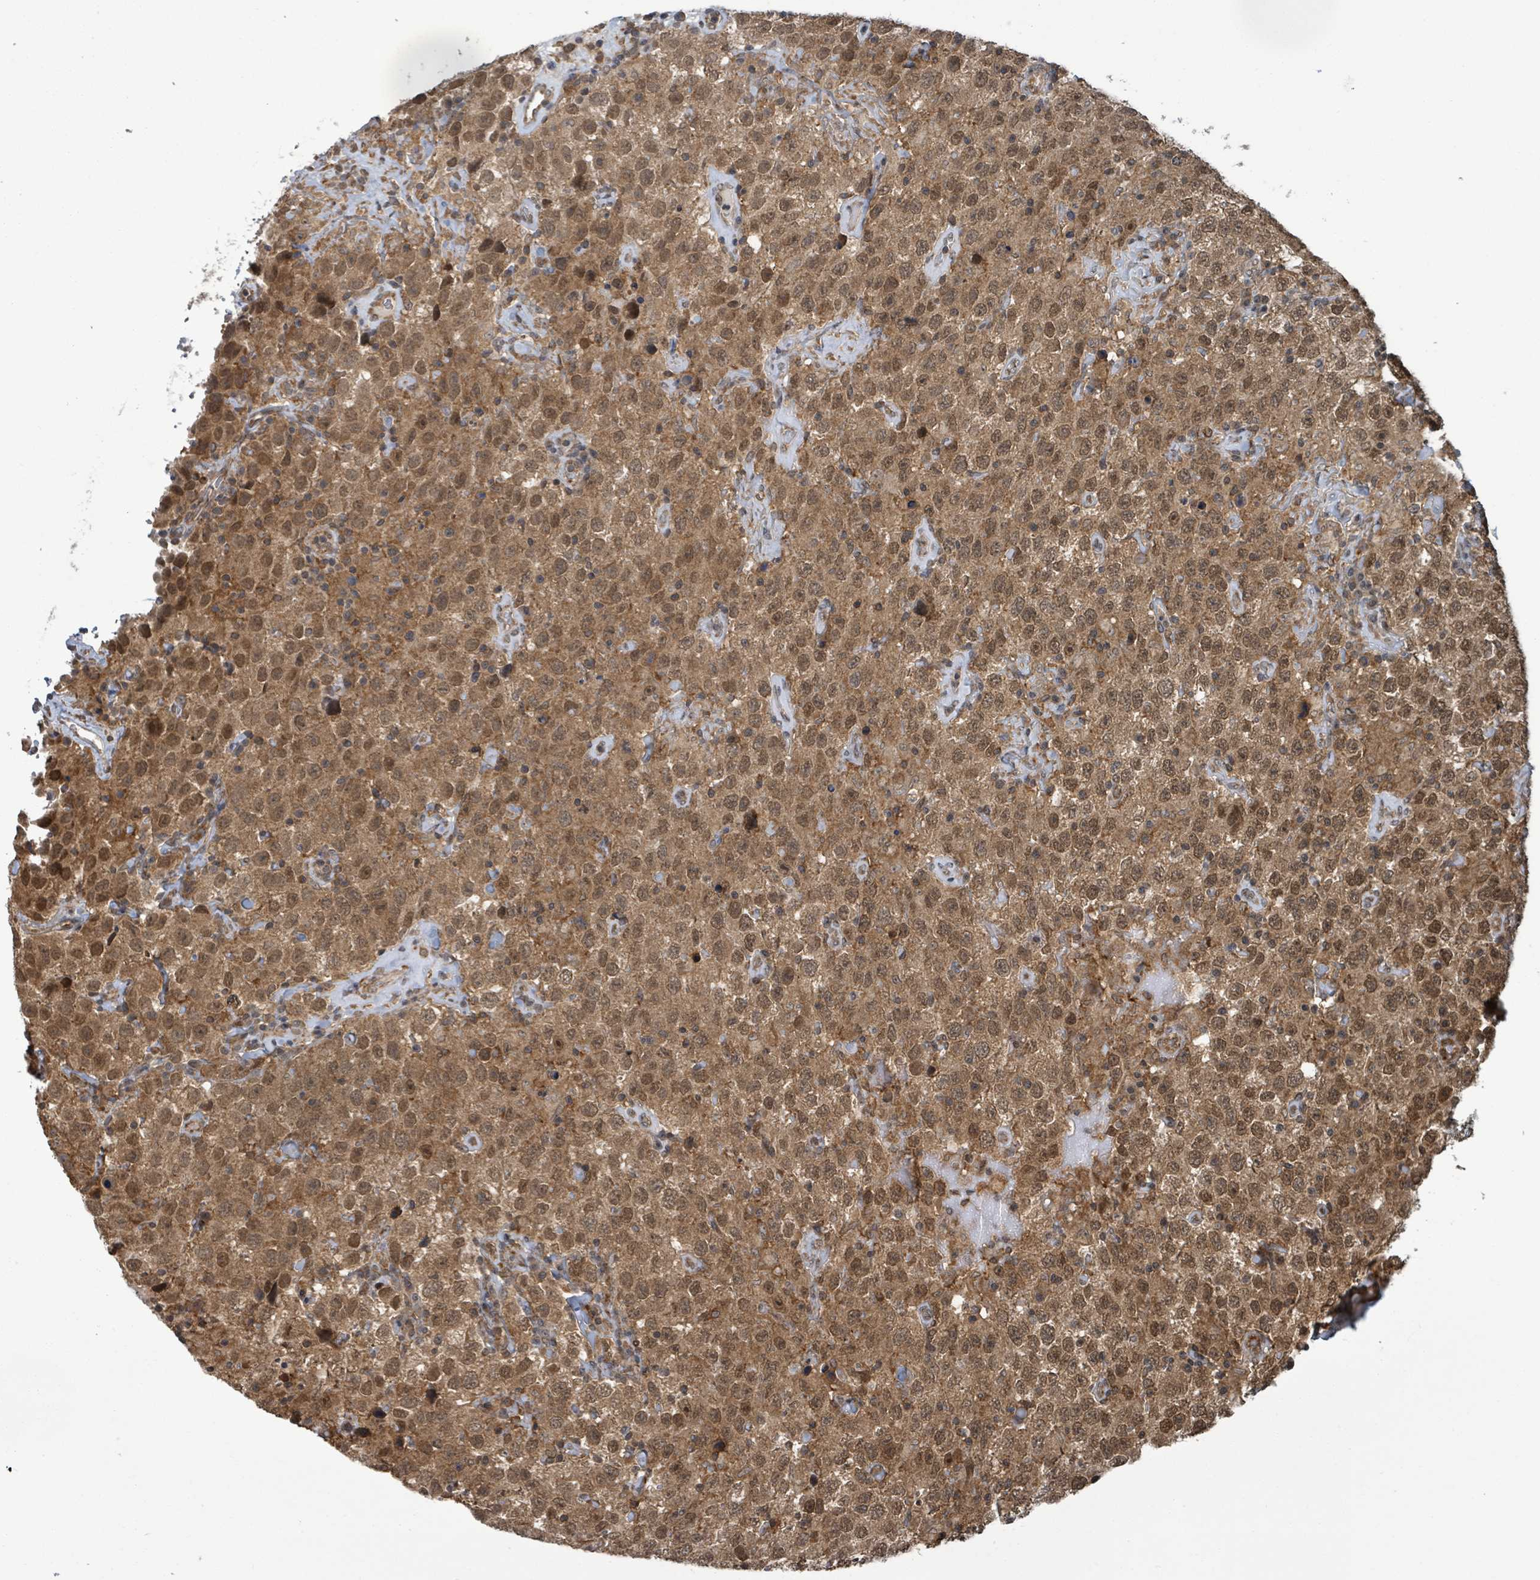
{"staining": {"intensity": "moderate", "quantity": ">75%", "location": "cytoplasmic/membranous,nuclear"}, "tissue": "testis cancer", "cell_type": "Tumor cells", "image_type": "cancer", "snomed": [{"axis": "morphology", "description": "Seminoma, NOS"}, {"axis": "topography", "description": "Testis"}], "caption": "A histopathology image of human testis cancer (seminoma) stained for a protein displays moderate cytoplasmic/membranous and nuclear brown staining in tumor cells.", "gene": "KLC1", "patient": {"sex": "male", "age": 41}}